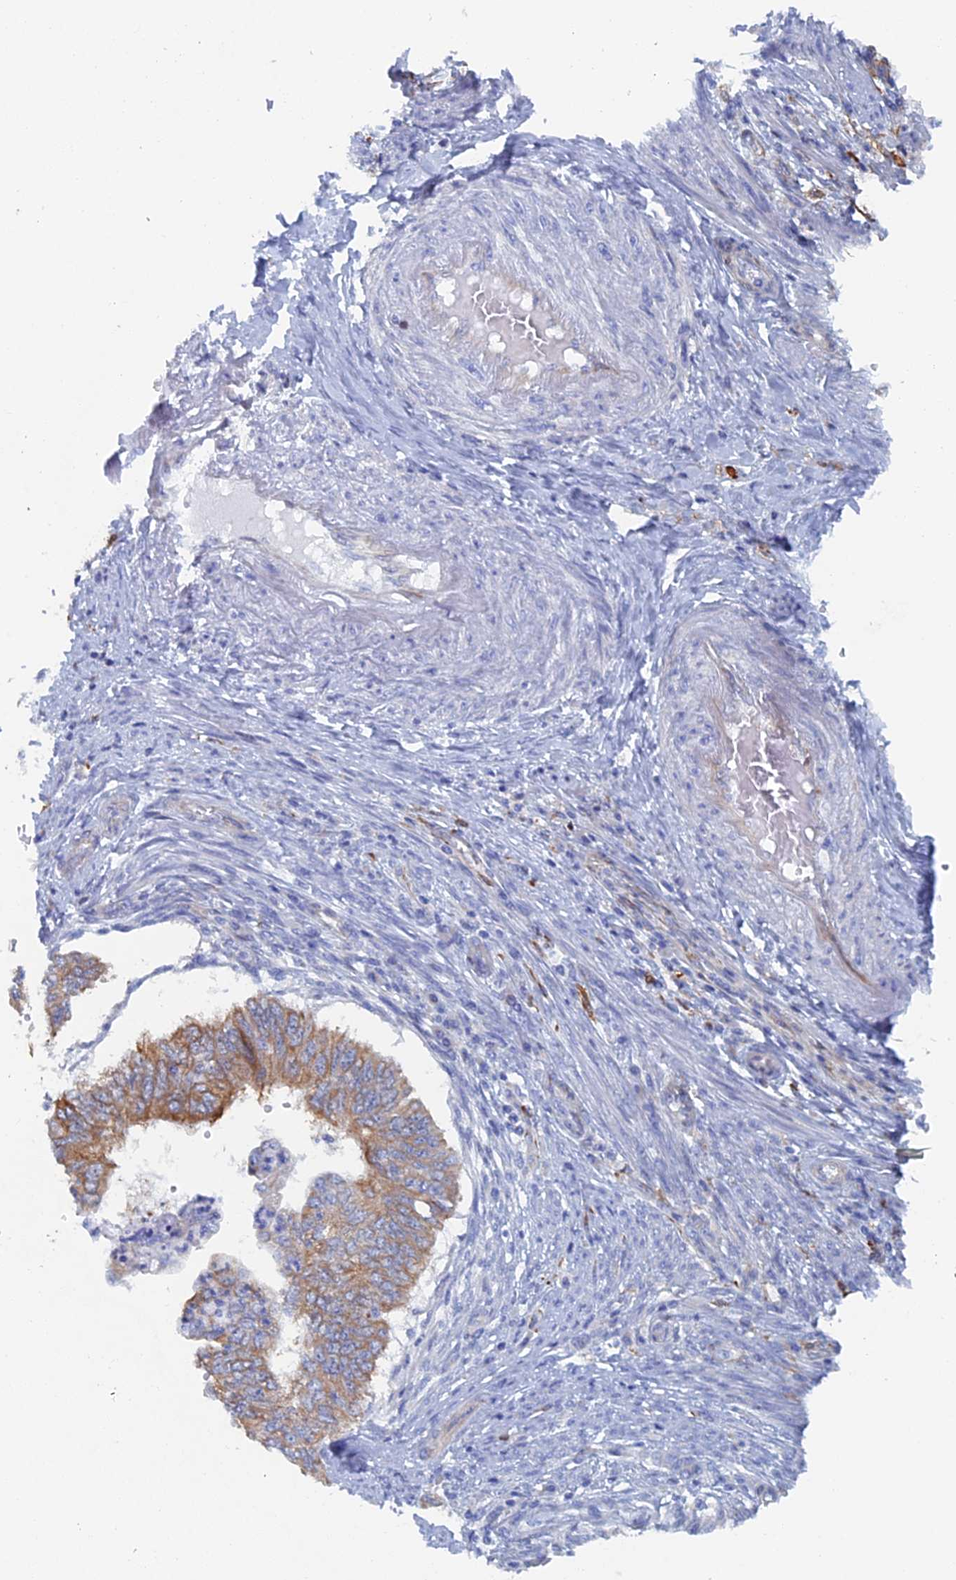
{"staining": {"intensity": "moderate", "quantity": "25%-75%", "location": "cytoplasmic/membranous"}, "tissue": "endometrial cancer", "cell_type": "Tumor cells", "image_type": "cancer", "snomed": [{"axis": "morphology", "description": "Adenocarcinoma, NOS"}, {"axis": "topography", "description": "Endometrium"}], "caption": "This photomicrograph demonstrates immunohistochemistry staining of human endometrial adenocarcinoma, with medium moderate cytoplasmic/membranous positivity in approximately 25%-75% of tumor cells.", "gene": "COG7", "patient": {"sex": "female", "age": 68}}